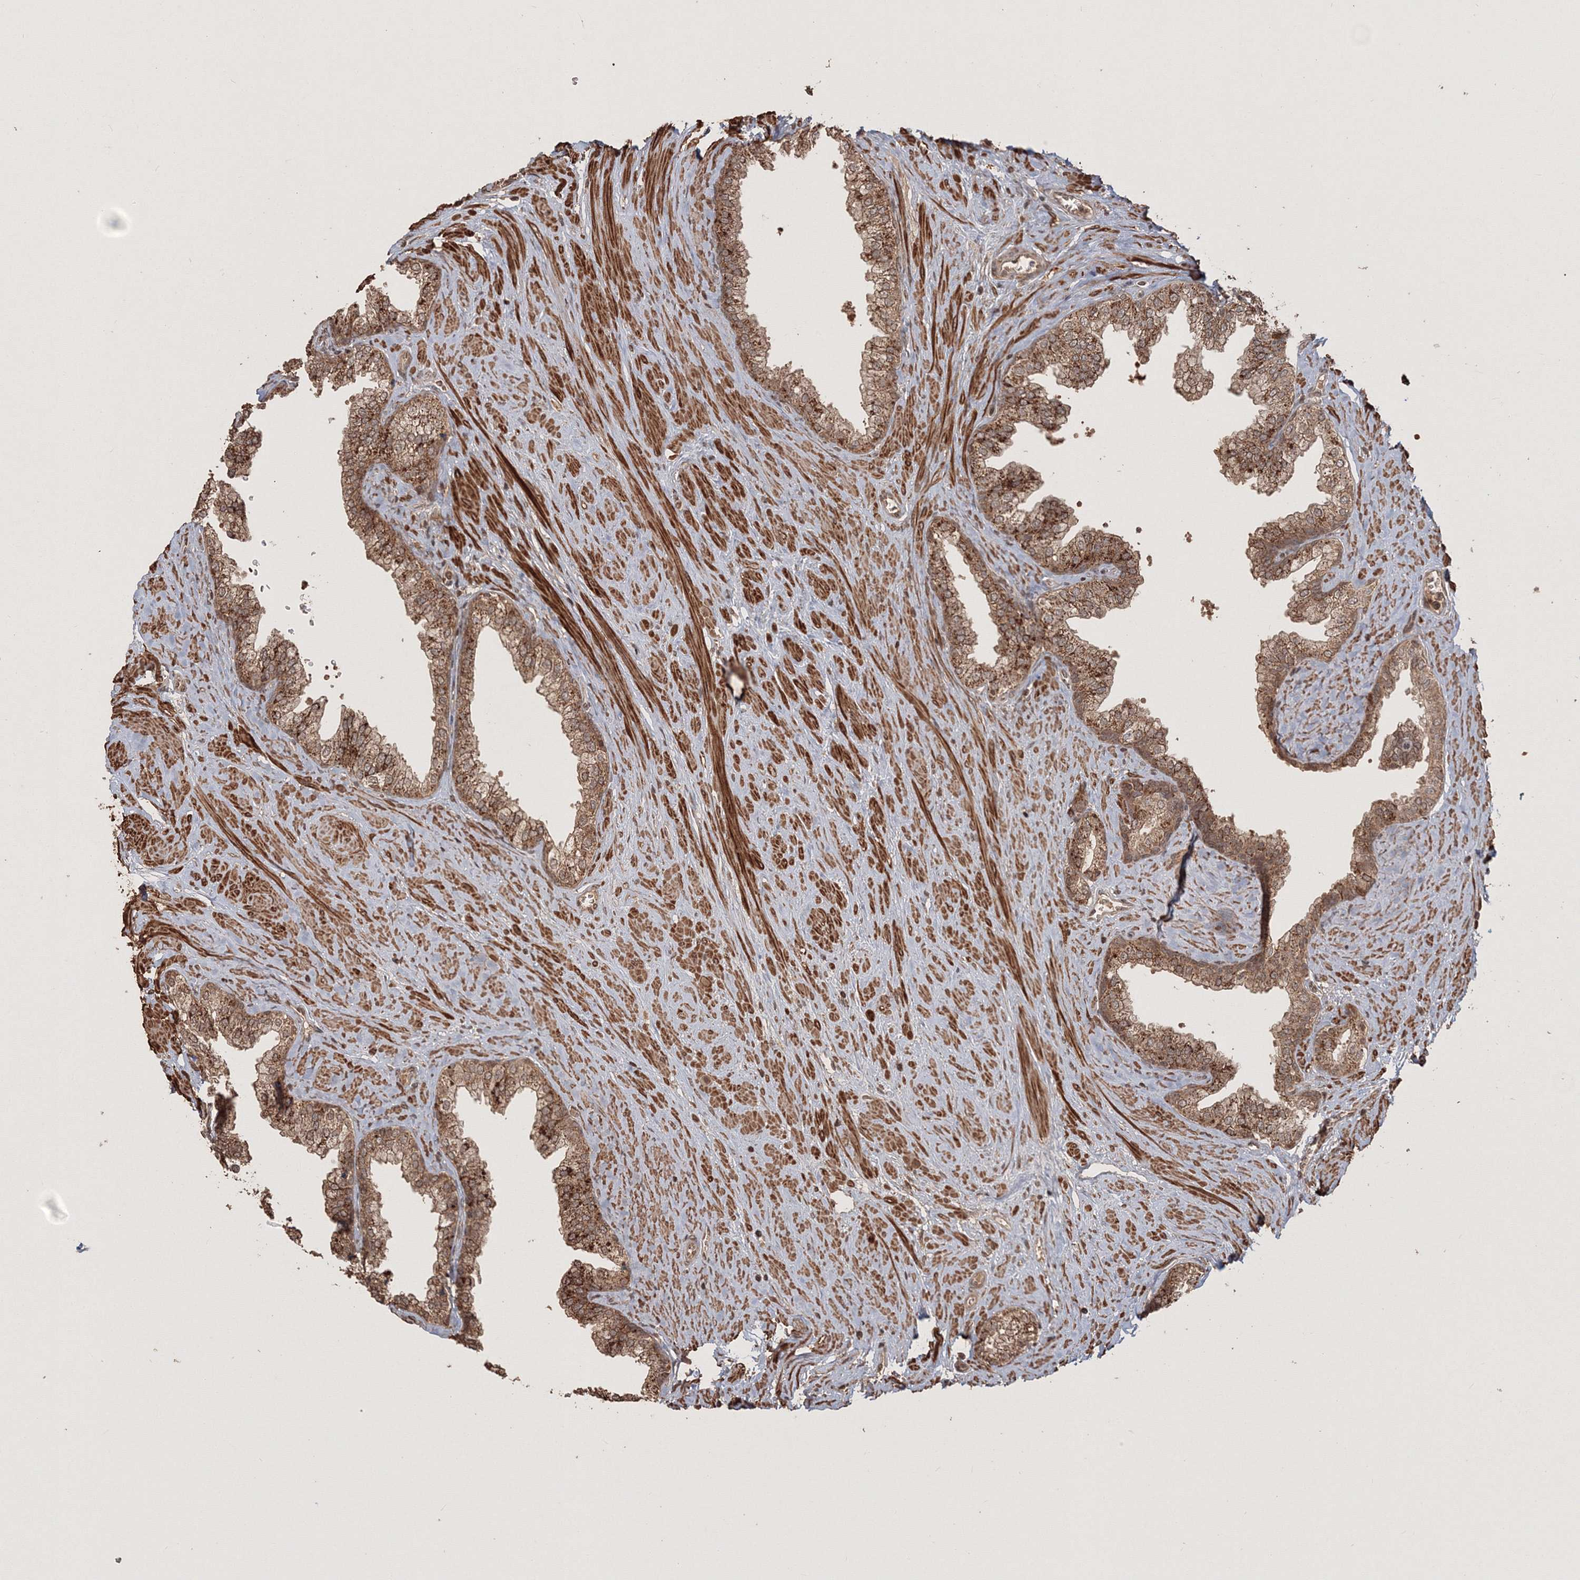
{"staining": {"intensity": "moderate", "quantity": ">75%", "location": "cytoplasmic/membranous"}, "tissue": "prostate", "cell_type": "Glandular cells", "image_type": "normal", "snomed": [{"axis": "morphology", "description": "Normal tissue, NOS"}, {"axis": "morphology", "description": "Urothelial carcinoma, Low grade"}, {"axis": "topography", "description": "Urinary bladder"}, {"axis": "topography", "description": "Prostate"}], "caption": "Protein staining displays moderate cytoplasmic/membranous staining in about >75% of glandular cells in unremarkable prostate.", "gene": "CCDC122", "patient": {"sex": "male", "age": 60}}